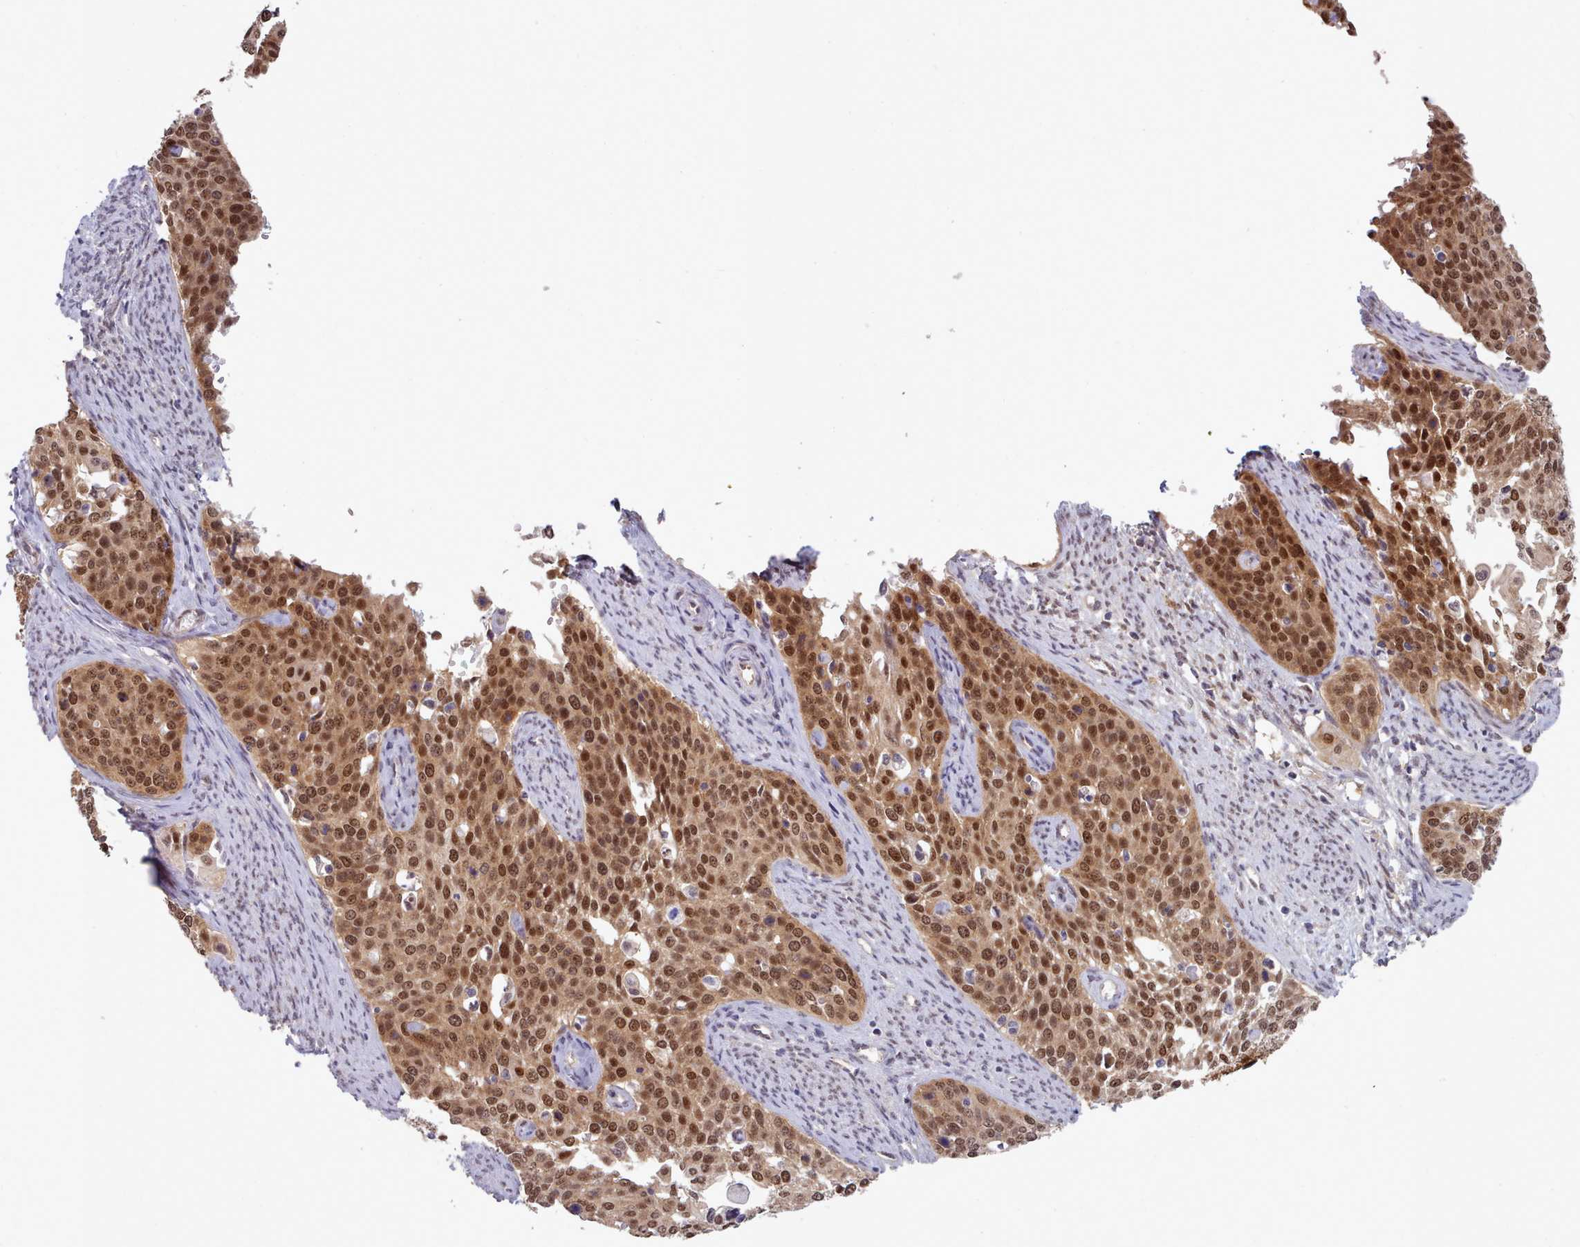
{"staining": {"intensity": "strong", "quantity": ">75%", "location": "nuclear"}, "tissue": "cervical cancer", "cell_type": "Tumor cells", "image_type": "cancer", "snomed": [{"axis": "morphology", "description": "Squamous cell carcinoma, NOS"}, {"axis": "topography", "description": "Cervix"}], "caption": "Squamous cell carcinoma (cervical) tissue exhibits strong nuclear staining in about >75% of tumor cells, visualized by immunohistochemistry.", "gene": "CES3", "patient": {"sex": "female", "age": 44}}